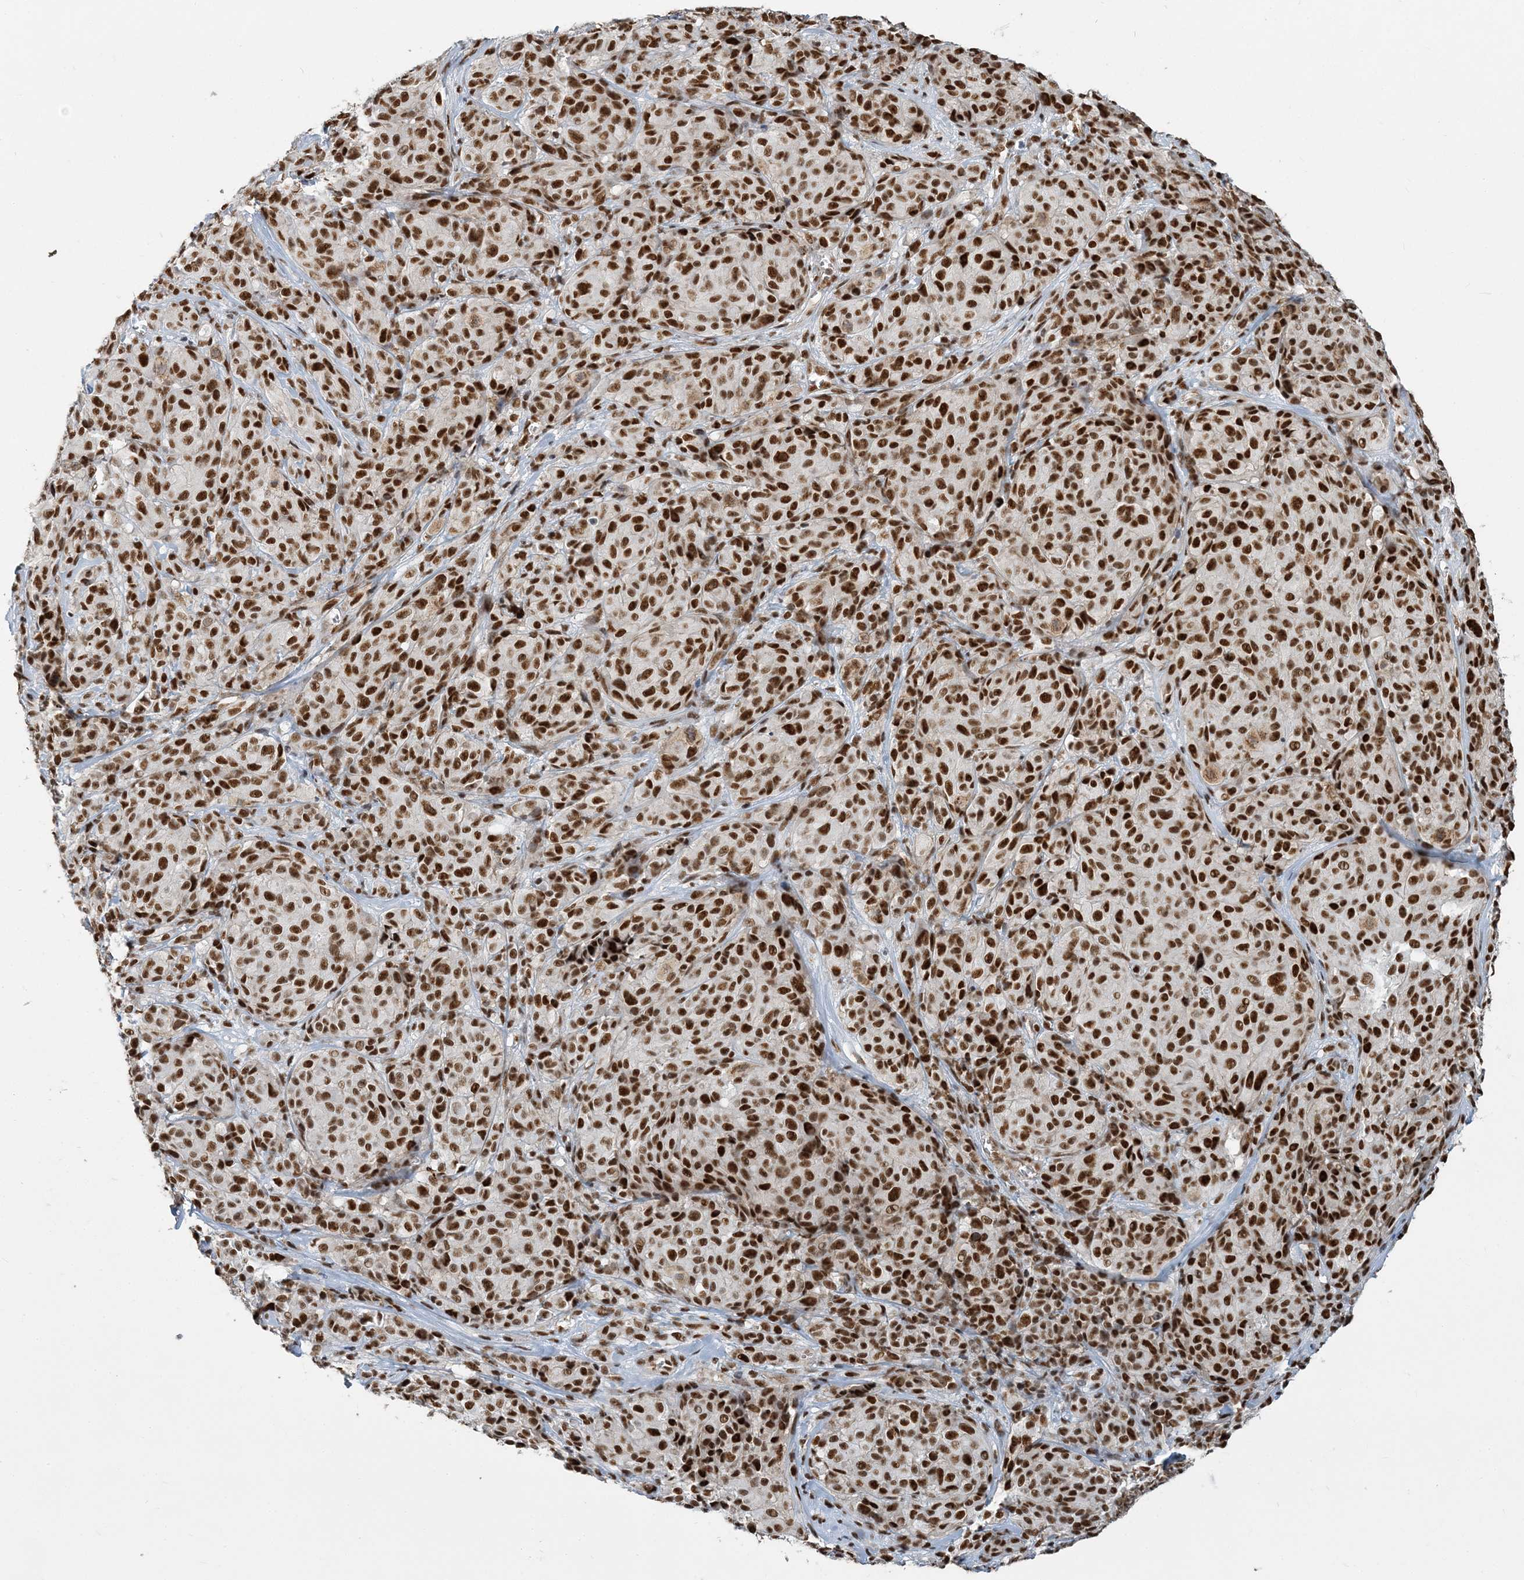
{"staining": {"intensity": "strong", "quantity": ">75%", "location": "nuclear"}, "tissue": "melanoma", "cell_type": "Tumor cells", "image_type": "cancer", "snomed": [{"axis": "morphology", "description": "Malignant melanoma, NOS"}, {"axis": "topography", "description": "Skin"}], "caption": "Strong nuclear positivity is appreciated in approximately >75% of tumor cells in melanoma.", "gene": "PLRG1", "patient": {"sex": "male", "age": 73}}